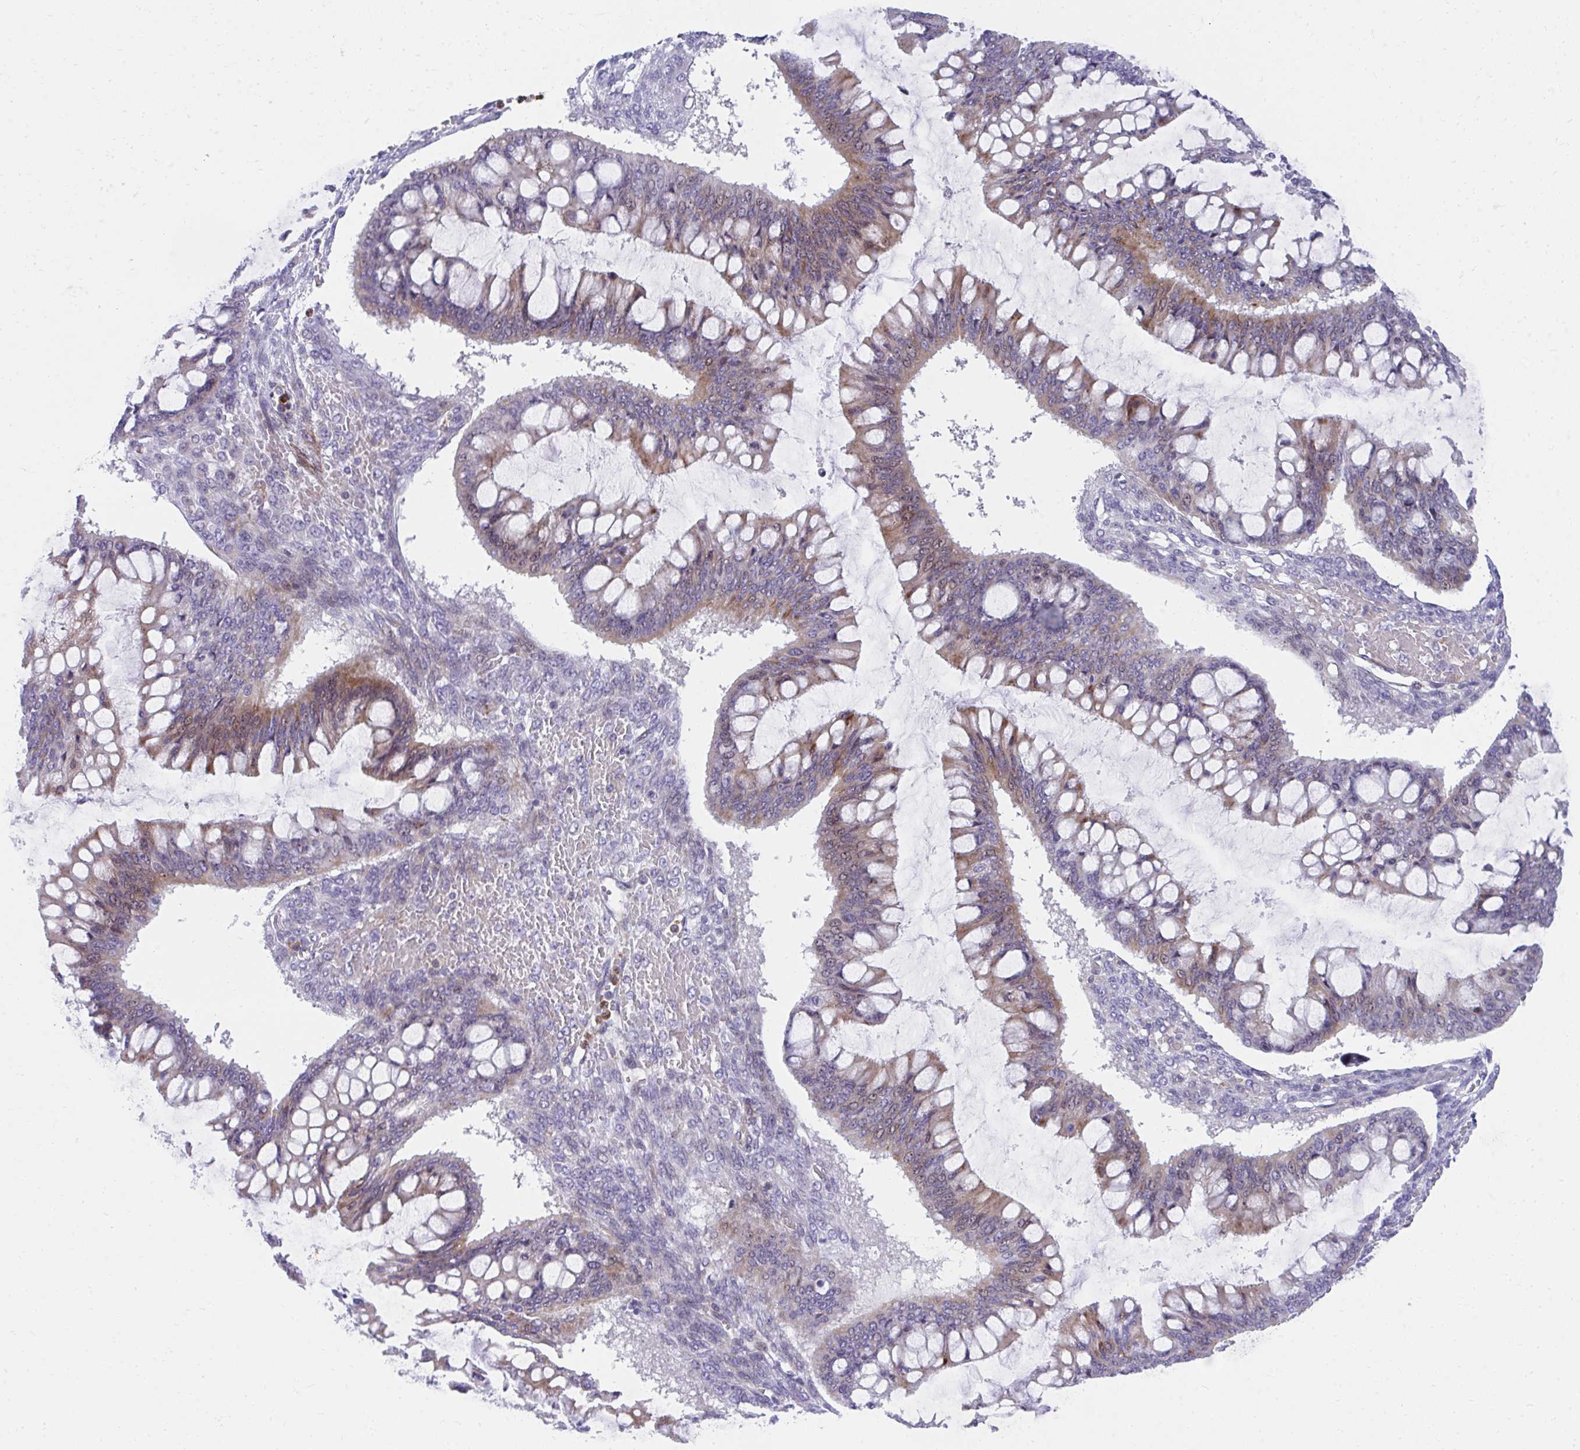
{"staining": {"intensity": "weak", "quantity": "25%-75%", "location": "cytoplasmic/membranous"}, "tissue": "ovarian cancer", "cell_type": "Tumor cells", "image_type": "cancer", "snomed": [{"axis": "morphology", "description": "Cystadenocarcinoma, mucinous, NOS"}, {"axis": "topography", "description": "Ovary"}], "caption": "Mucinous cystadenocarcinoma (ovarian) stained for a protein exhibits weak cytoplasmic/membranous positivity in tumor cells. (IHC, brightfield microscopy, high magnification).", "gene": "CSTB", "patient": {"sex": "female", "age": 73}}